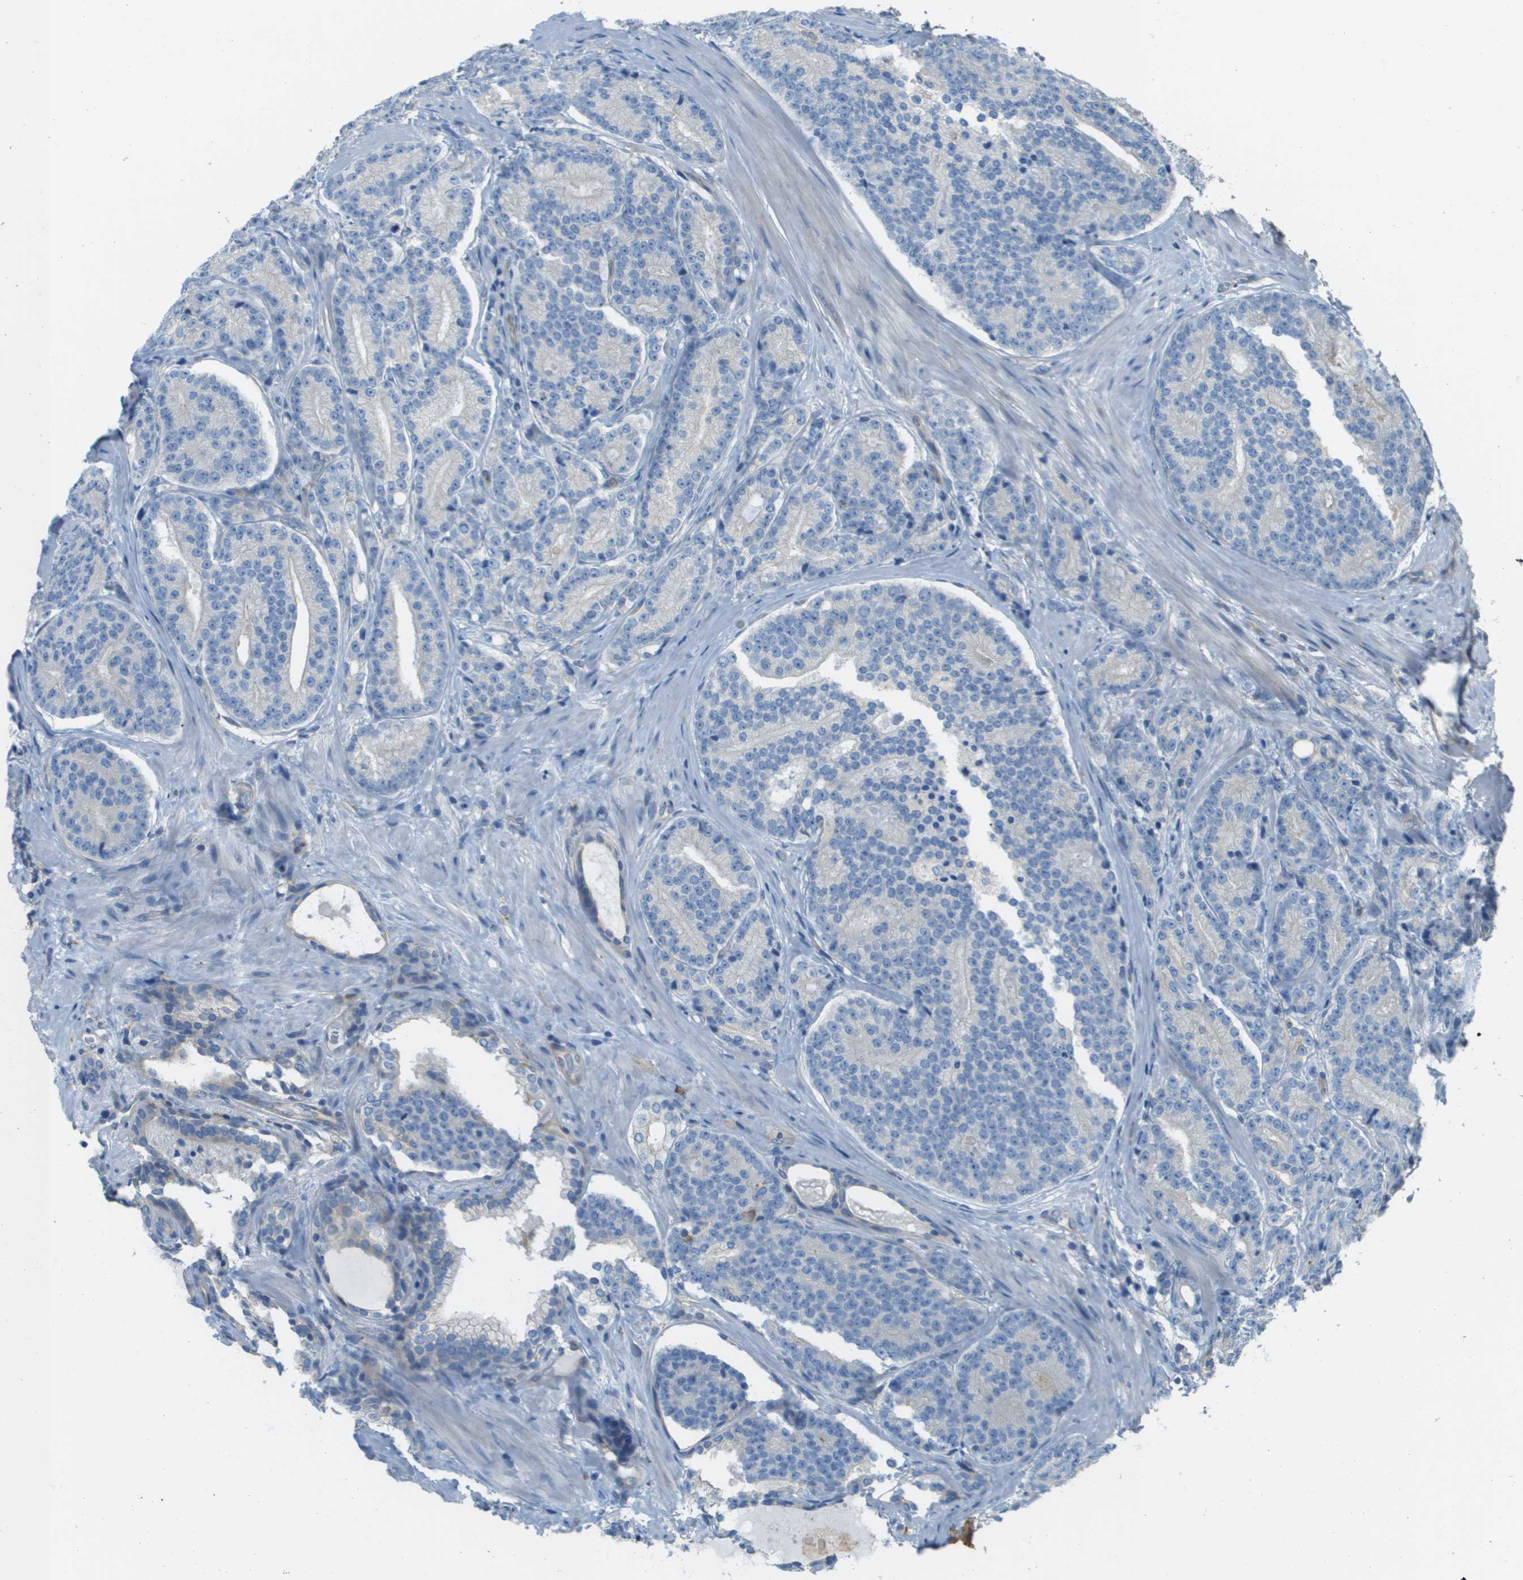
{"staining": {"intensity": "negative", "quantity": "none", "location": "none"}, "tissue": "prostate cancer", "cell_type": "Tumor cells", "image_type": "cancer", "snomed": [{"axis": "morphology", "description": "Adenocarcinoma, High grade"}, {"axis": "topography", "description": "Prostate"}], "caption": "Protein analysis of prostate cancer reveals no significant staining in tumor cells.", "gene": "DNAJB11", "patient": {"sex": "male", "age": 61}}